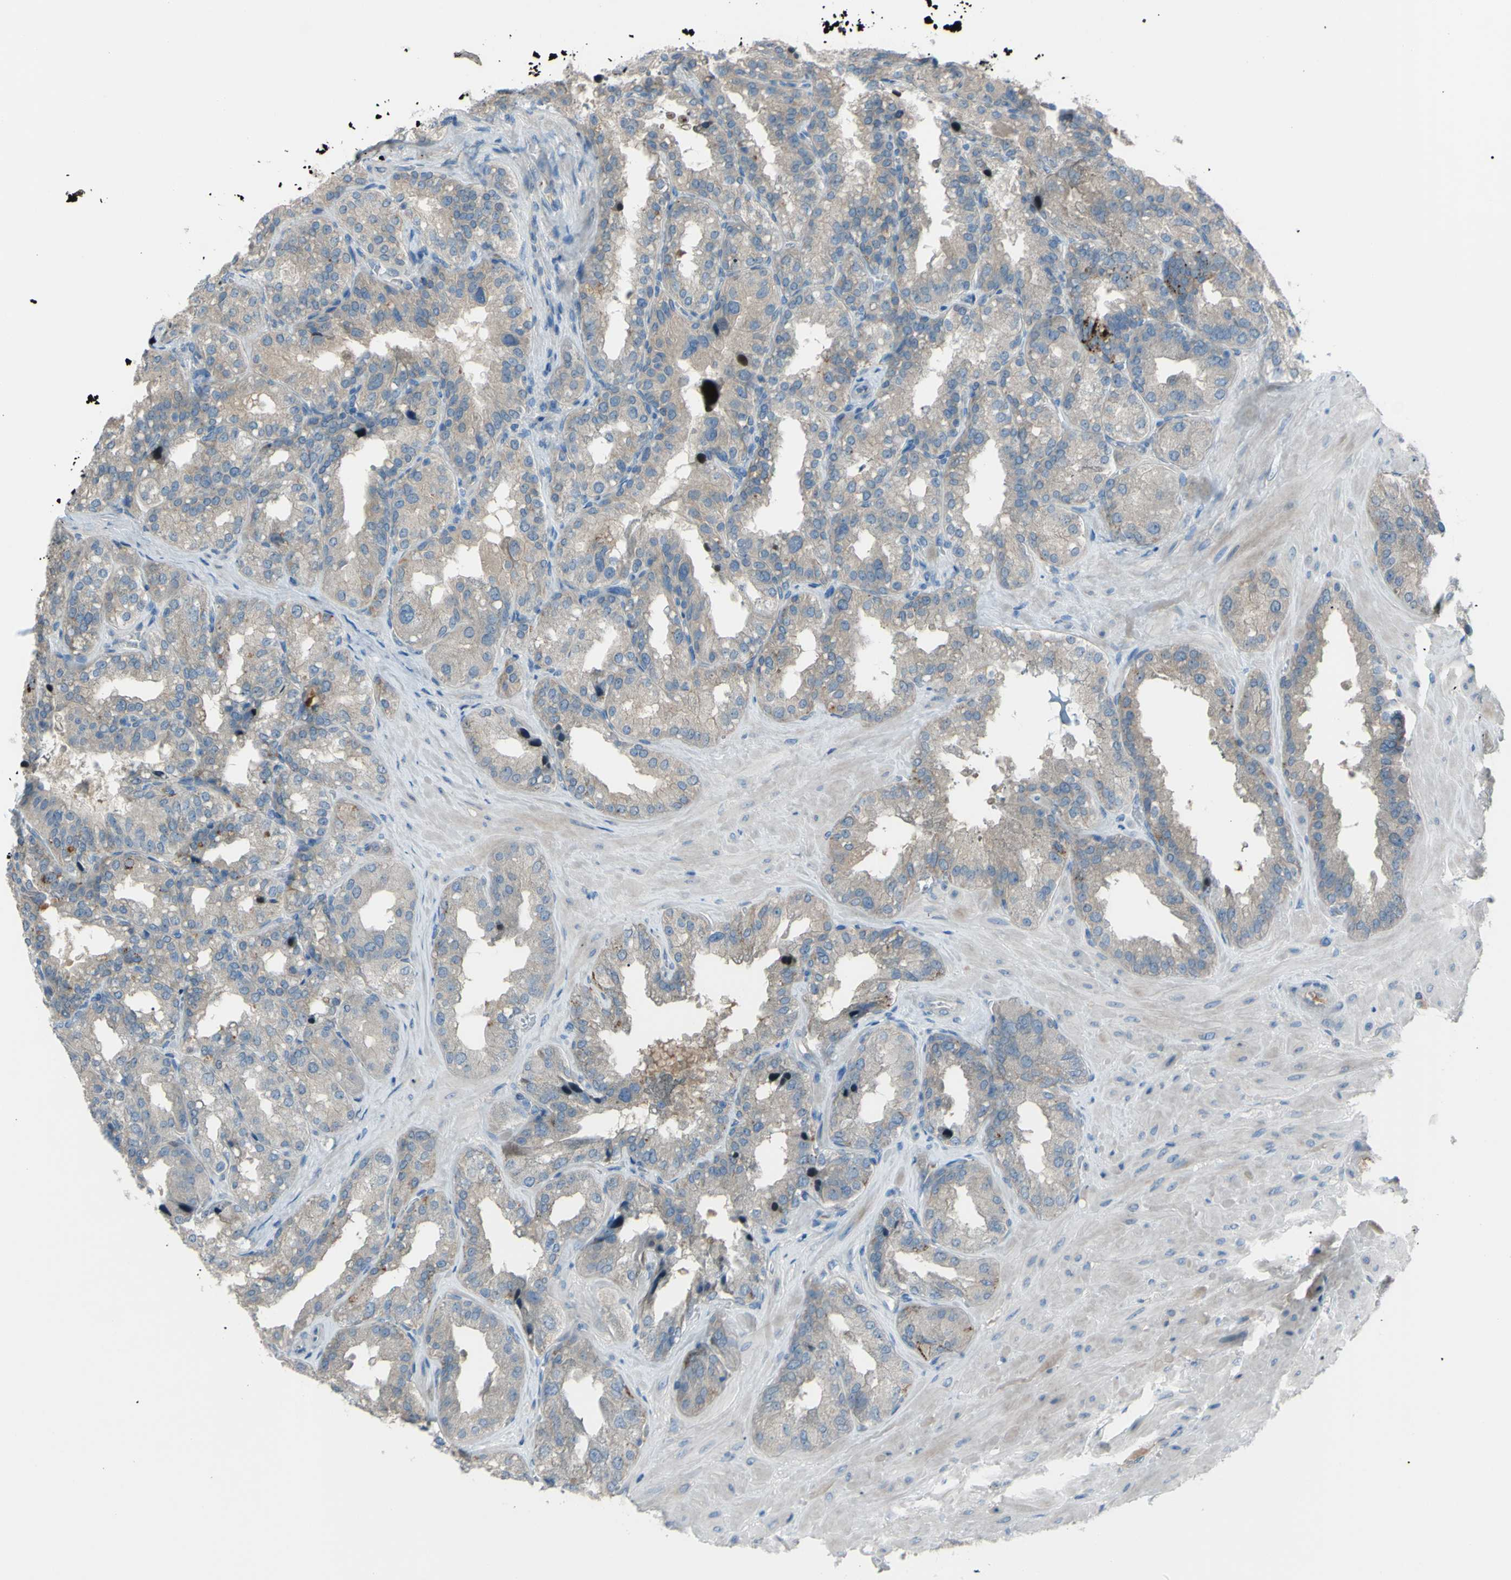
{"staining": {"intensity": "weak", "quantity": ">75%", "location": "cytoplasmic/membranous"}, "tissue": "seminal vesicle", "cell_type": "Glandular cells", "image_type": "normal", "snomed": [{"axis": "morphology", "description": "Normal tissue, NOS"}, {"axis": "topography", "description": "Prostate"}, {"axis": "topography", "description": "Seminal veicle"}], "caption": "Normal seminal vesicle exhibits weak cytoplasmic/membranous expression in about >75% of glandular cells, visualized by immunohistochemistry.", "gene": "ATRN", "patient": {"sex": "male", "age": 51}}